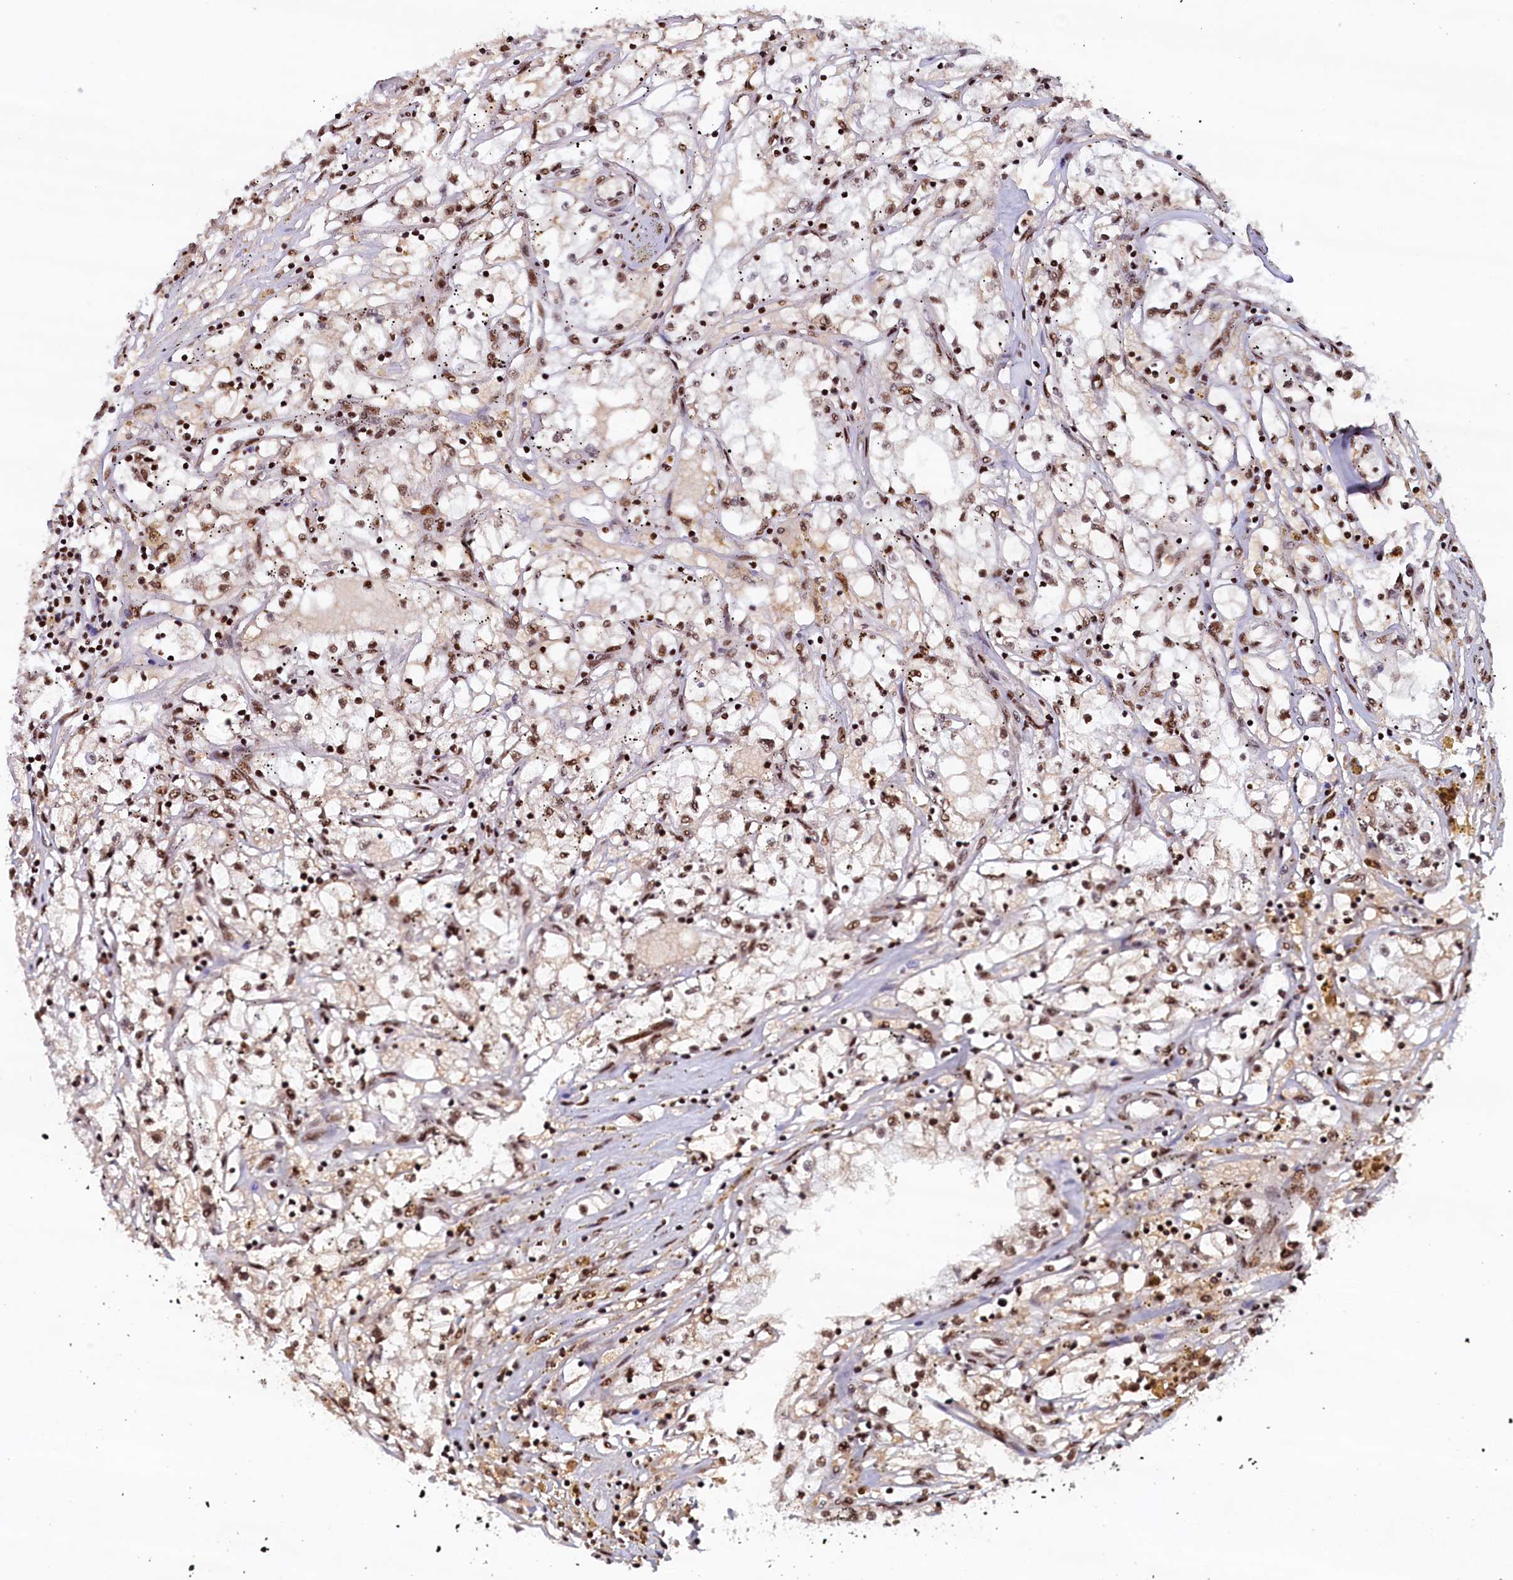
{"staining": {"intensity": "moderate", "quantity": ">75%", "location": "nuclear"}, "tissue": "renal cancer", "cell_type": "Tumor cells", "image_type": "cancer", "snomed": [{"axis": "morphology", "description": "Adenocarcinoma, NOS"}, {"axis": "topography", "description": "Kidney"}], "caption": "There is medium levels of moderate nuclear positivity in tumor cells of adenocarcinoma (renal), as demonstrated by immunohistochemical staining (brown color).", "gene": "ZC3H18", "patient": {"sex": "male", "age": 56}}